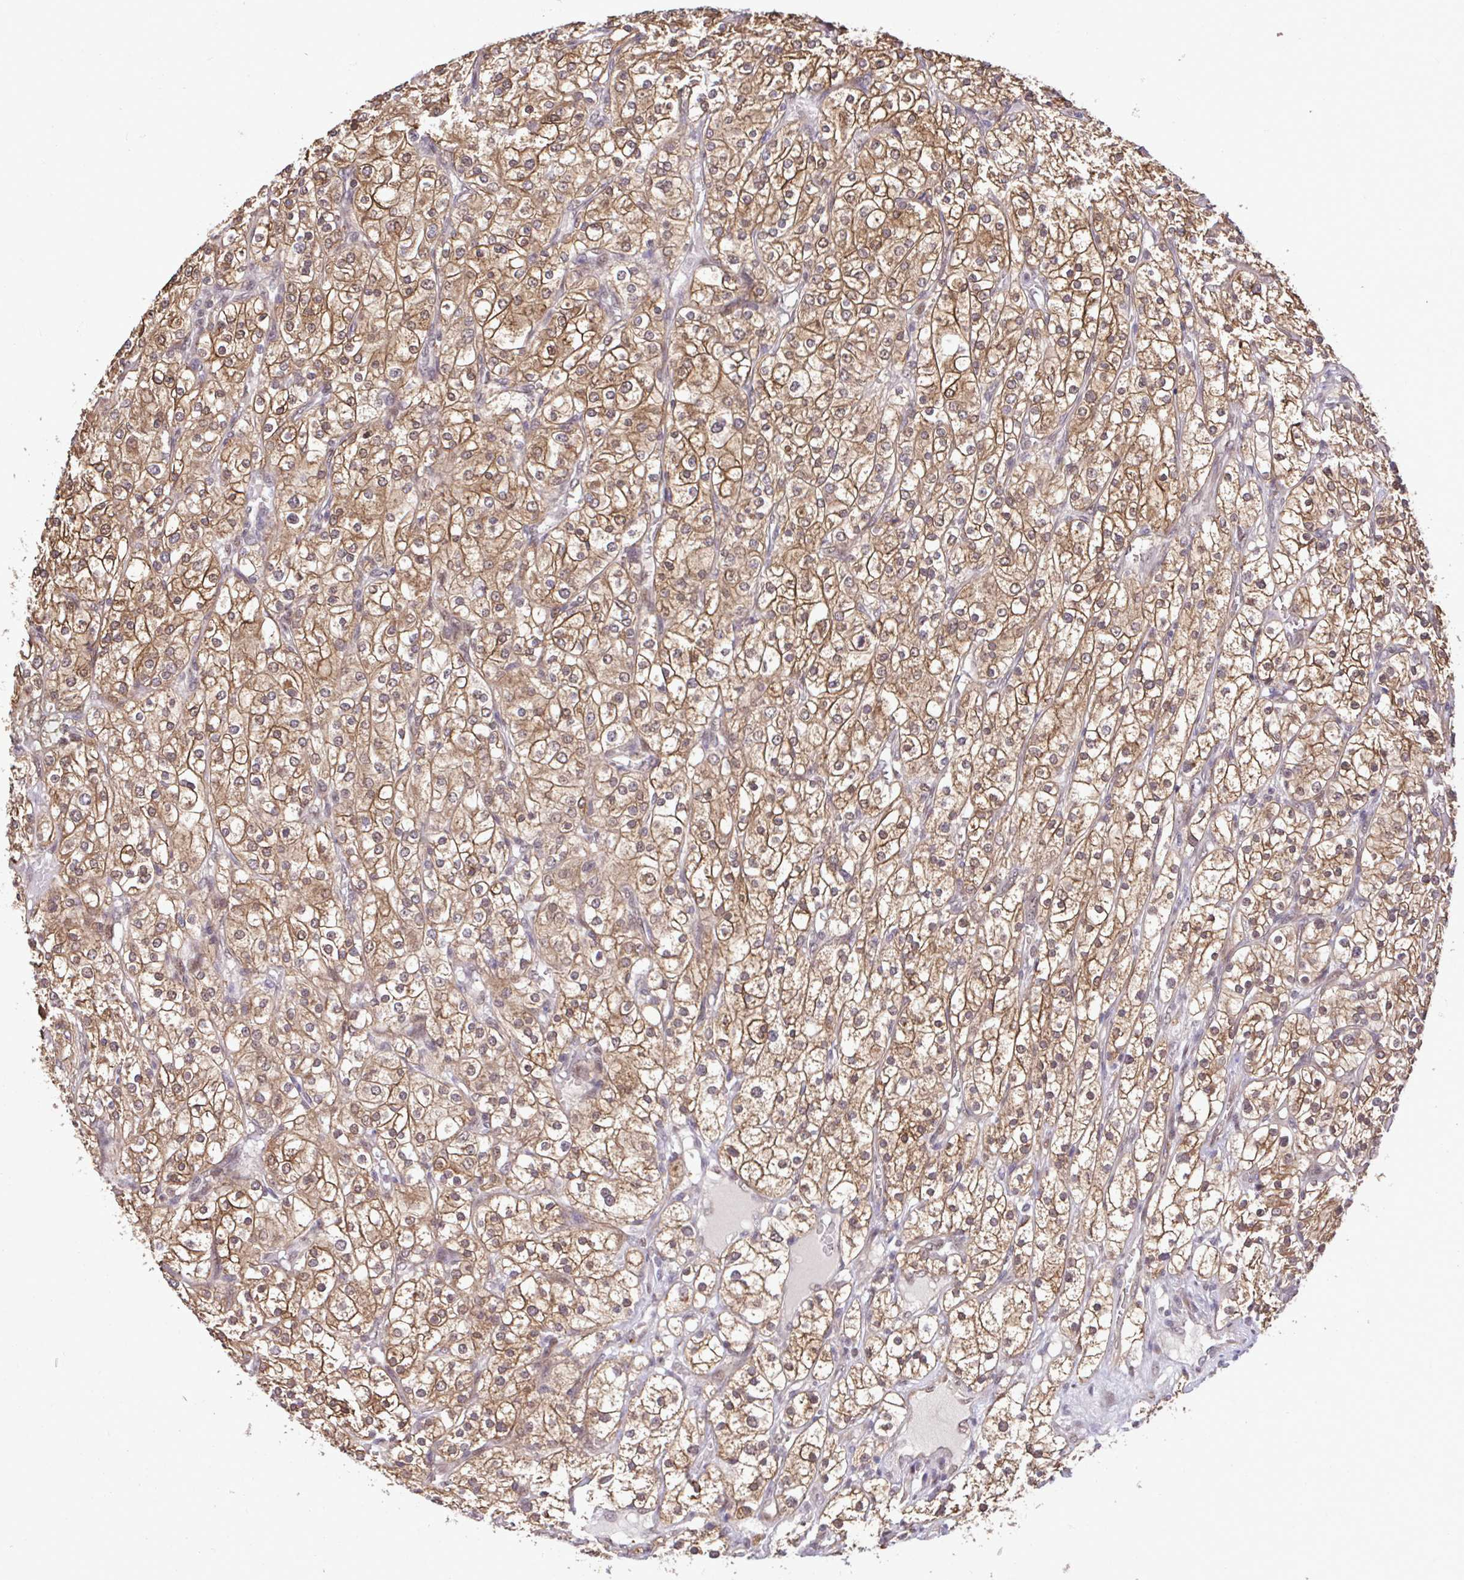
{"staining": {"intensity": "moderate", "quantity": ">75%", "location": "cytoplasmic/membranous"}, "tissue": "renal cancer", "cell_type": "Tumor cells", "image_type": "cancer", "snomed": [{"axis": "morphology", "description": "Adenocarcinoma, NOS"}, {"axis": "topography", "description": "Kidney"}], "caption": "This photomicrograph demonstrates IHC staining of adenocarcinoma (renal), with medium moderate cytoplasmic/membranous positivity in approximately >75% of tumor cells.", "gene": "GLIS3", "patient": {"sex": "male", "age": 80}}